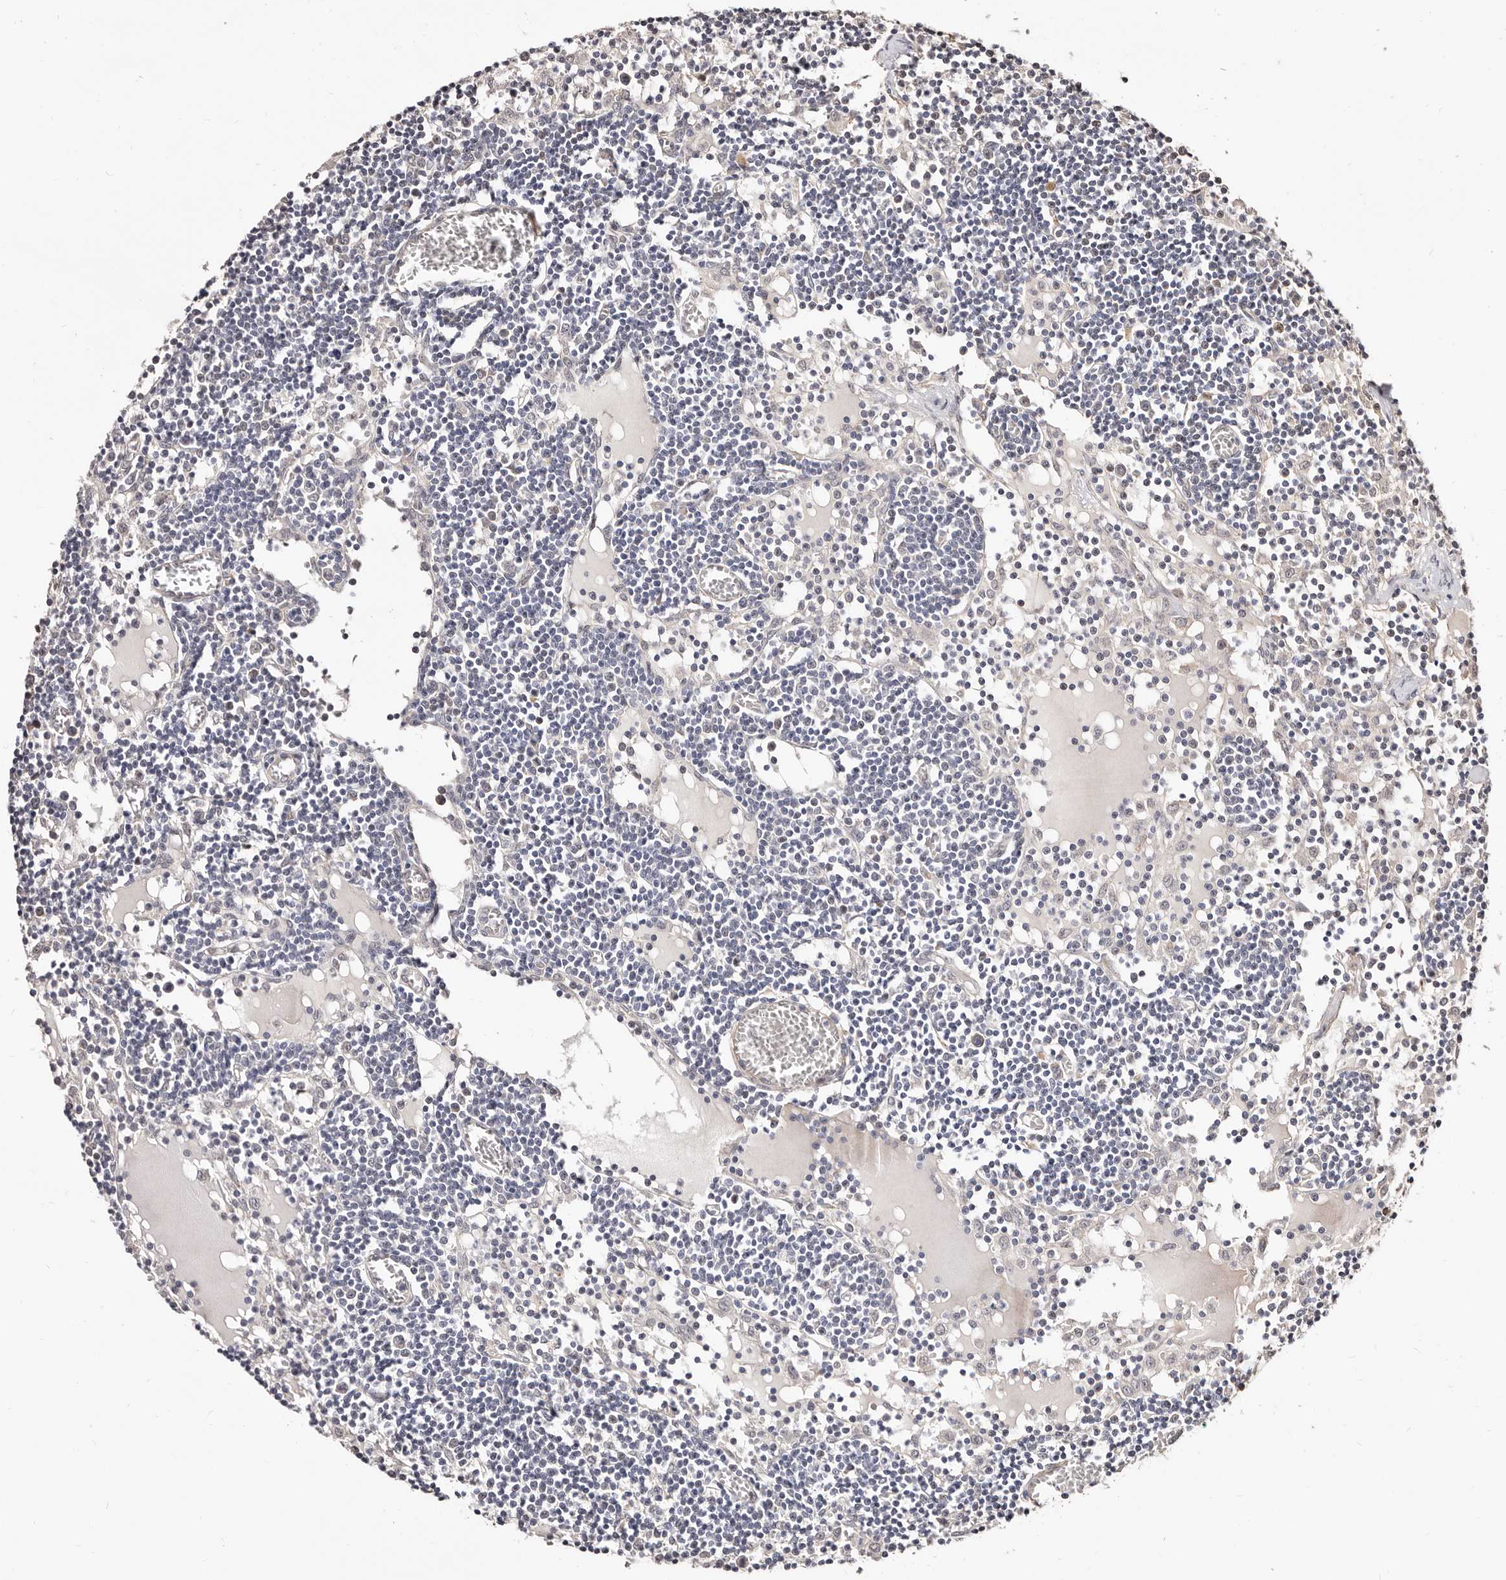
{"staining": {"intensity": "negative", "quantity": "none", "location": "none"}, "tissue": "lymph node", "cell_type": "Germinal center cells", "image_type": "normal", "snomed": [{"axis": "morphology", "description": "Normal tissue, NOS"}, {"axis": "topography", "description": "Lymph node"}], "caption": "An immunohistochemistry (IHC) image of unremarkable lymph node is shown. There is no staining in germinal center cells of lymph node.", "gene": "TRIP13", "patient": {"sex": "female", "age": 11}}